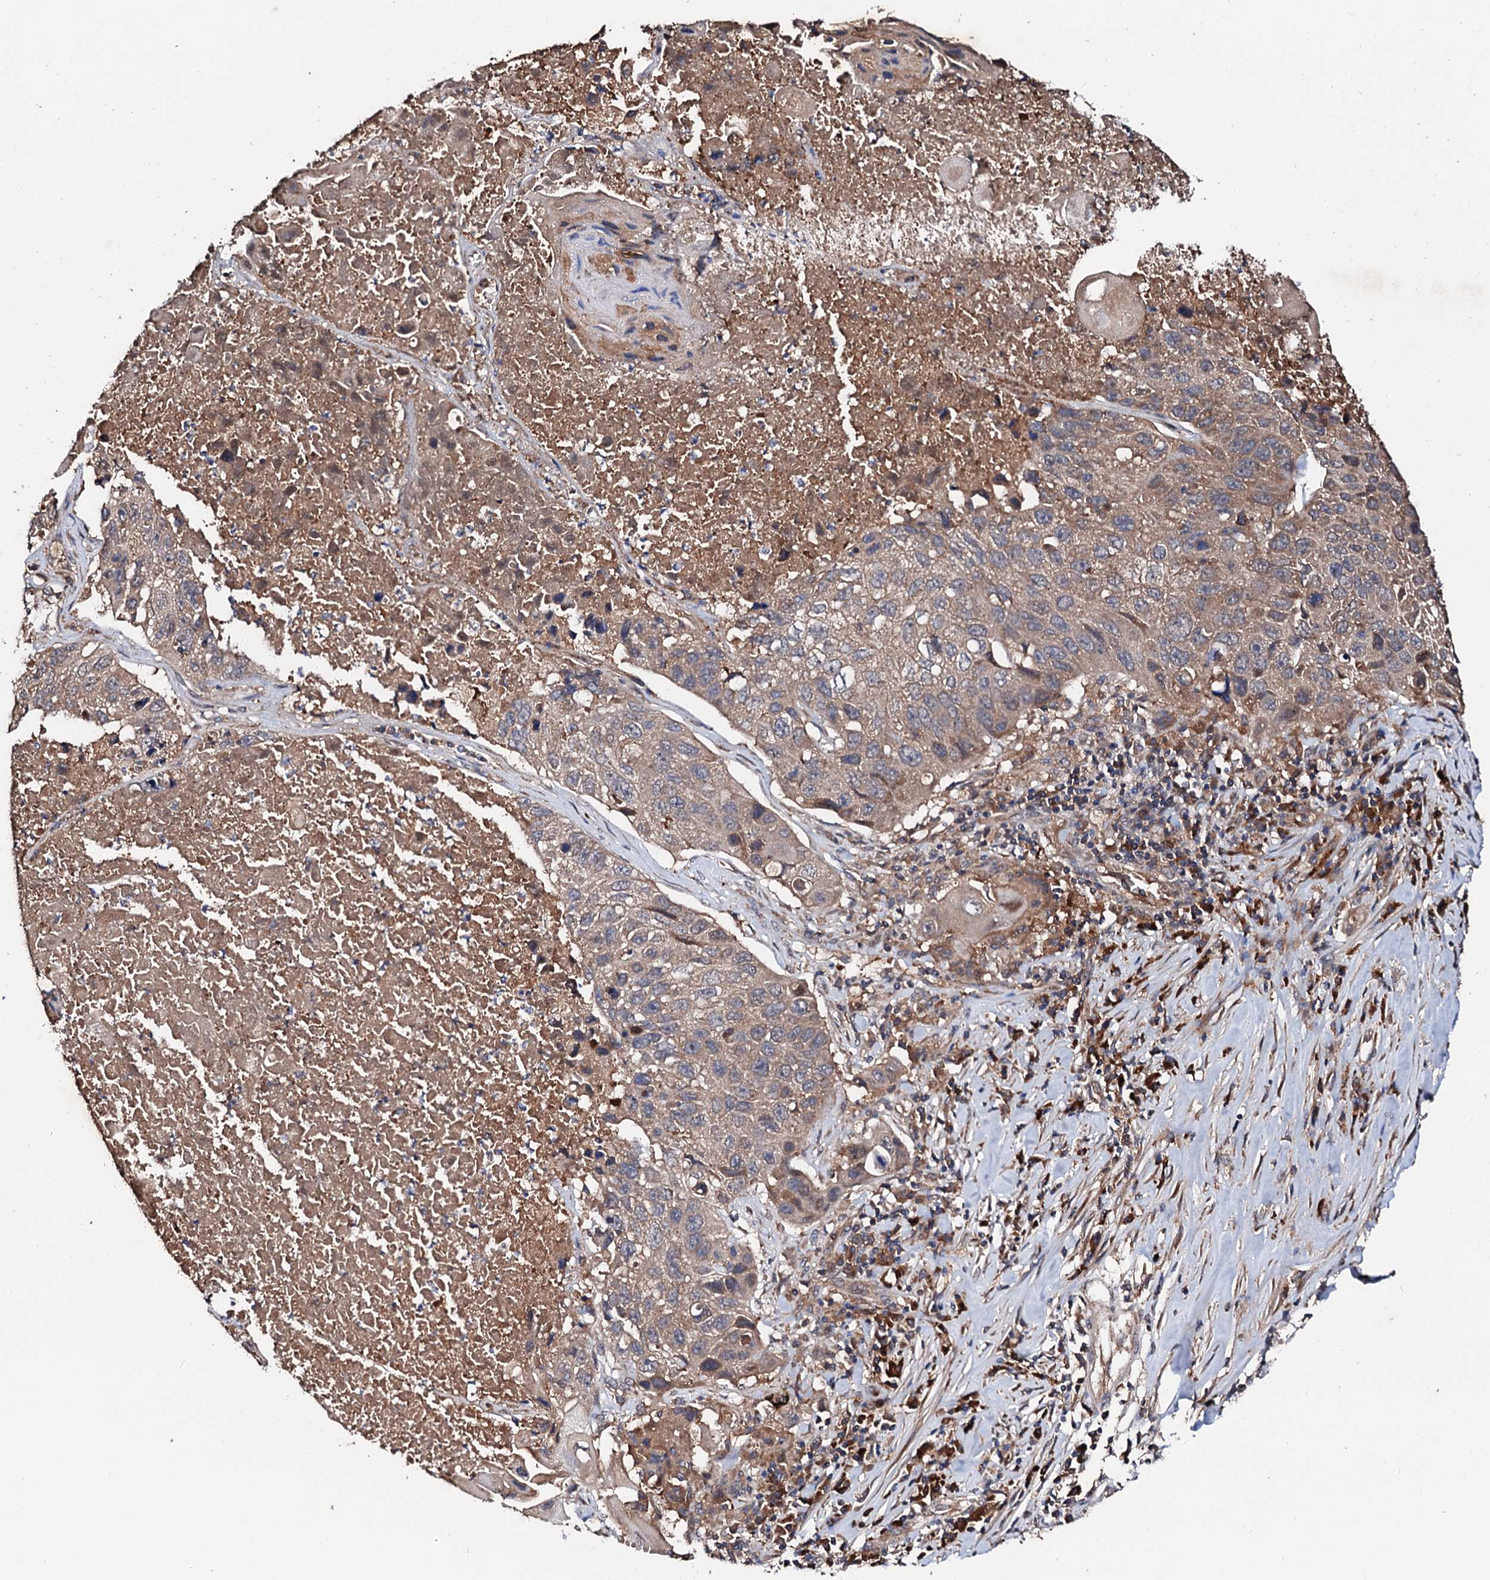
{"staining": {"intensity": "weak", "quantity": ">75%", "location": "cytoplasmic/membranous"}, "tissue": "lung cancer", "cell_type": "Tumor cells", "image_type": "cancer", "snomed": [{"axis": "morphology", "description": "Squamous cell carcinoma, NOS"}, {"axis": "topography", "description": "Lung"}], "caption": "Protein expression analysis of human squamous cell carcinoma (lung) reveals weak cytoplasmic/membranous staining in approximately >75% of tumor cells. Using DAB (3,3'-diaminobenzidine) (brown) and hematoxylin (blue) stains, captured at high magnification using brightfield microscopy.", "gene": "EXTL1", "patient": {"sex": "male", "age": 61}}